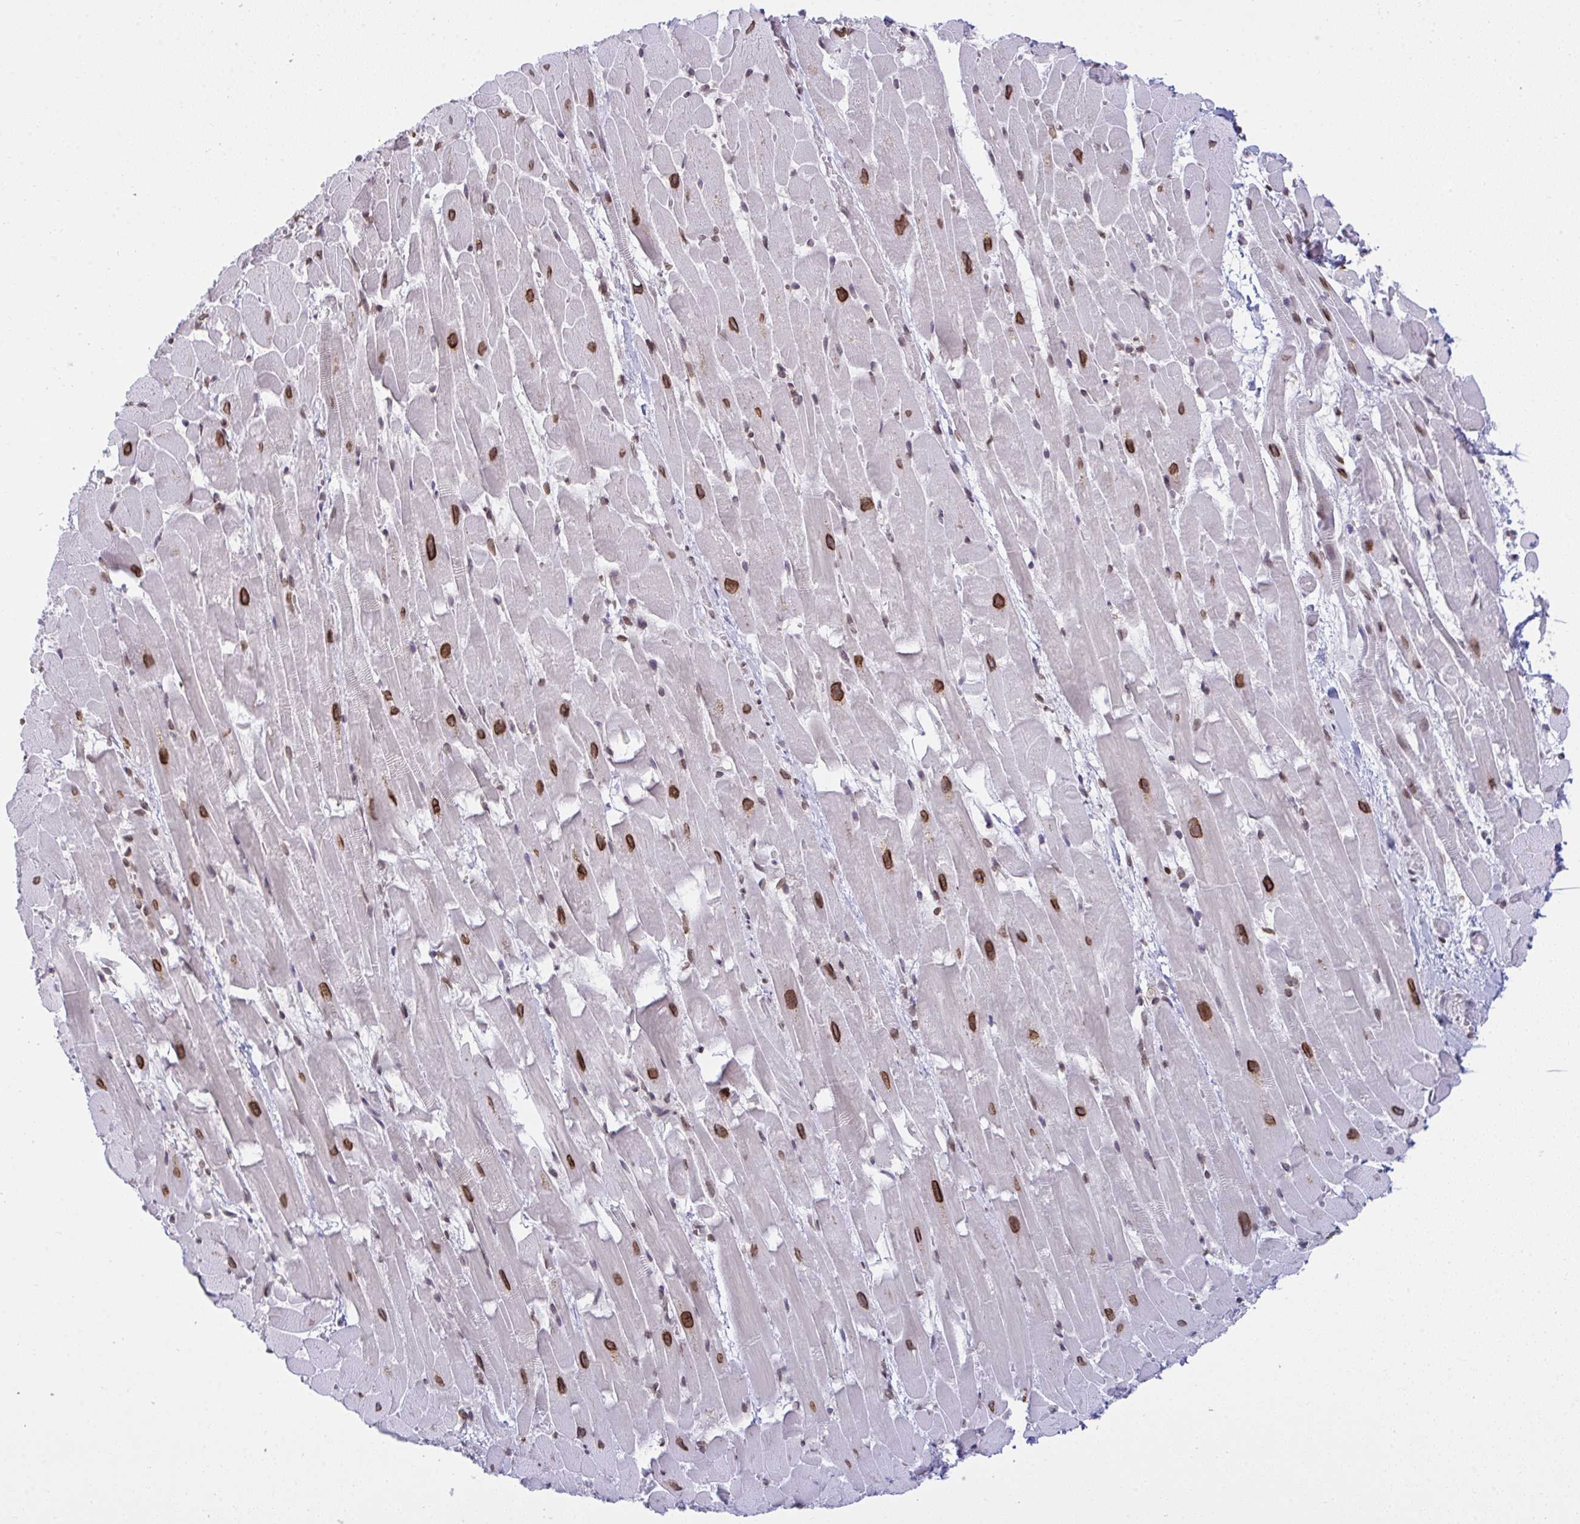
{"staining": {"intensity": "strong", "quantity": ">75%", "location": "cytoplasmic/membranous,nuclear"}, "tissue": "heart muscle", "cell_type": "Cardiomyocytes", "image_type": "normal", "snomed": [{"axis": "morphology", "description": "Normal tissue, NOS"}, {"axis": "topography", "description": "Heart"}], "caption": "Immunohistochemical staining of benign human heart muscle shows strong cytoplasmic/membranous,nuclear protein staining in about >75% of cardiomyocytes.", "gene": "RANBP2", "patient": {"sex": "male", "age": 37}}